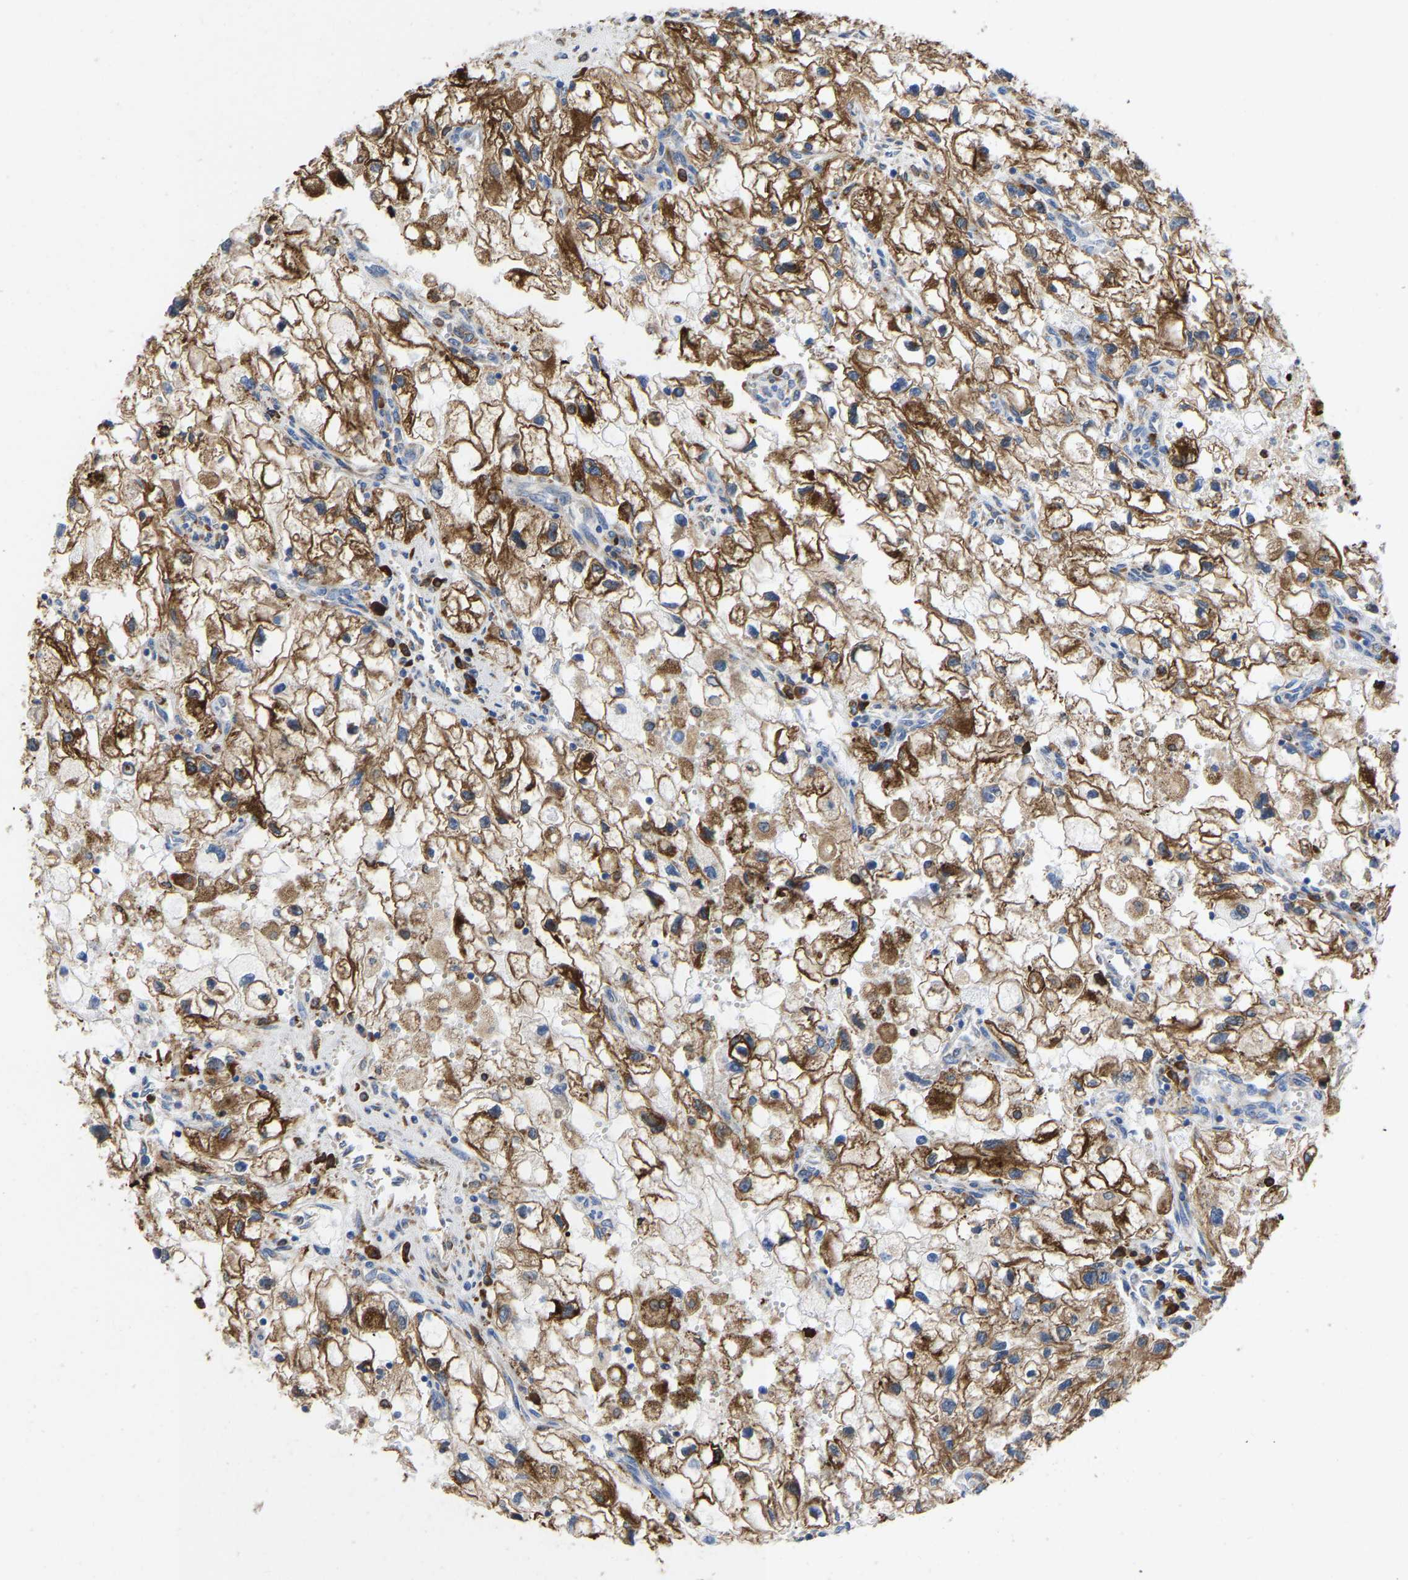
{"staining": {"intensity": "strong", "quantity": ">75%", "location": "cytoplasmic/membranous"}, "tissue": "renal cancer", "cell_type": "Tumor cells", "image_type": "cancer", "snomed": [{"axis": "morphology", "description": "Adenocarcinoma, NOS"}, {"axis": "topography", "description": "Kidney"}], "caption": "Immunohistochemical staining of renal cancer displays strong cytoplasmic/membranous protein expression in about >75% of tumor cells.", "gene": "P4HB", "patient": {"sex": "female", "age": 70}}